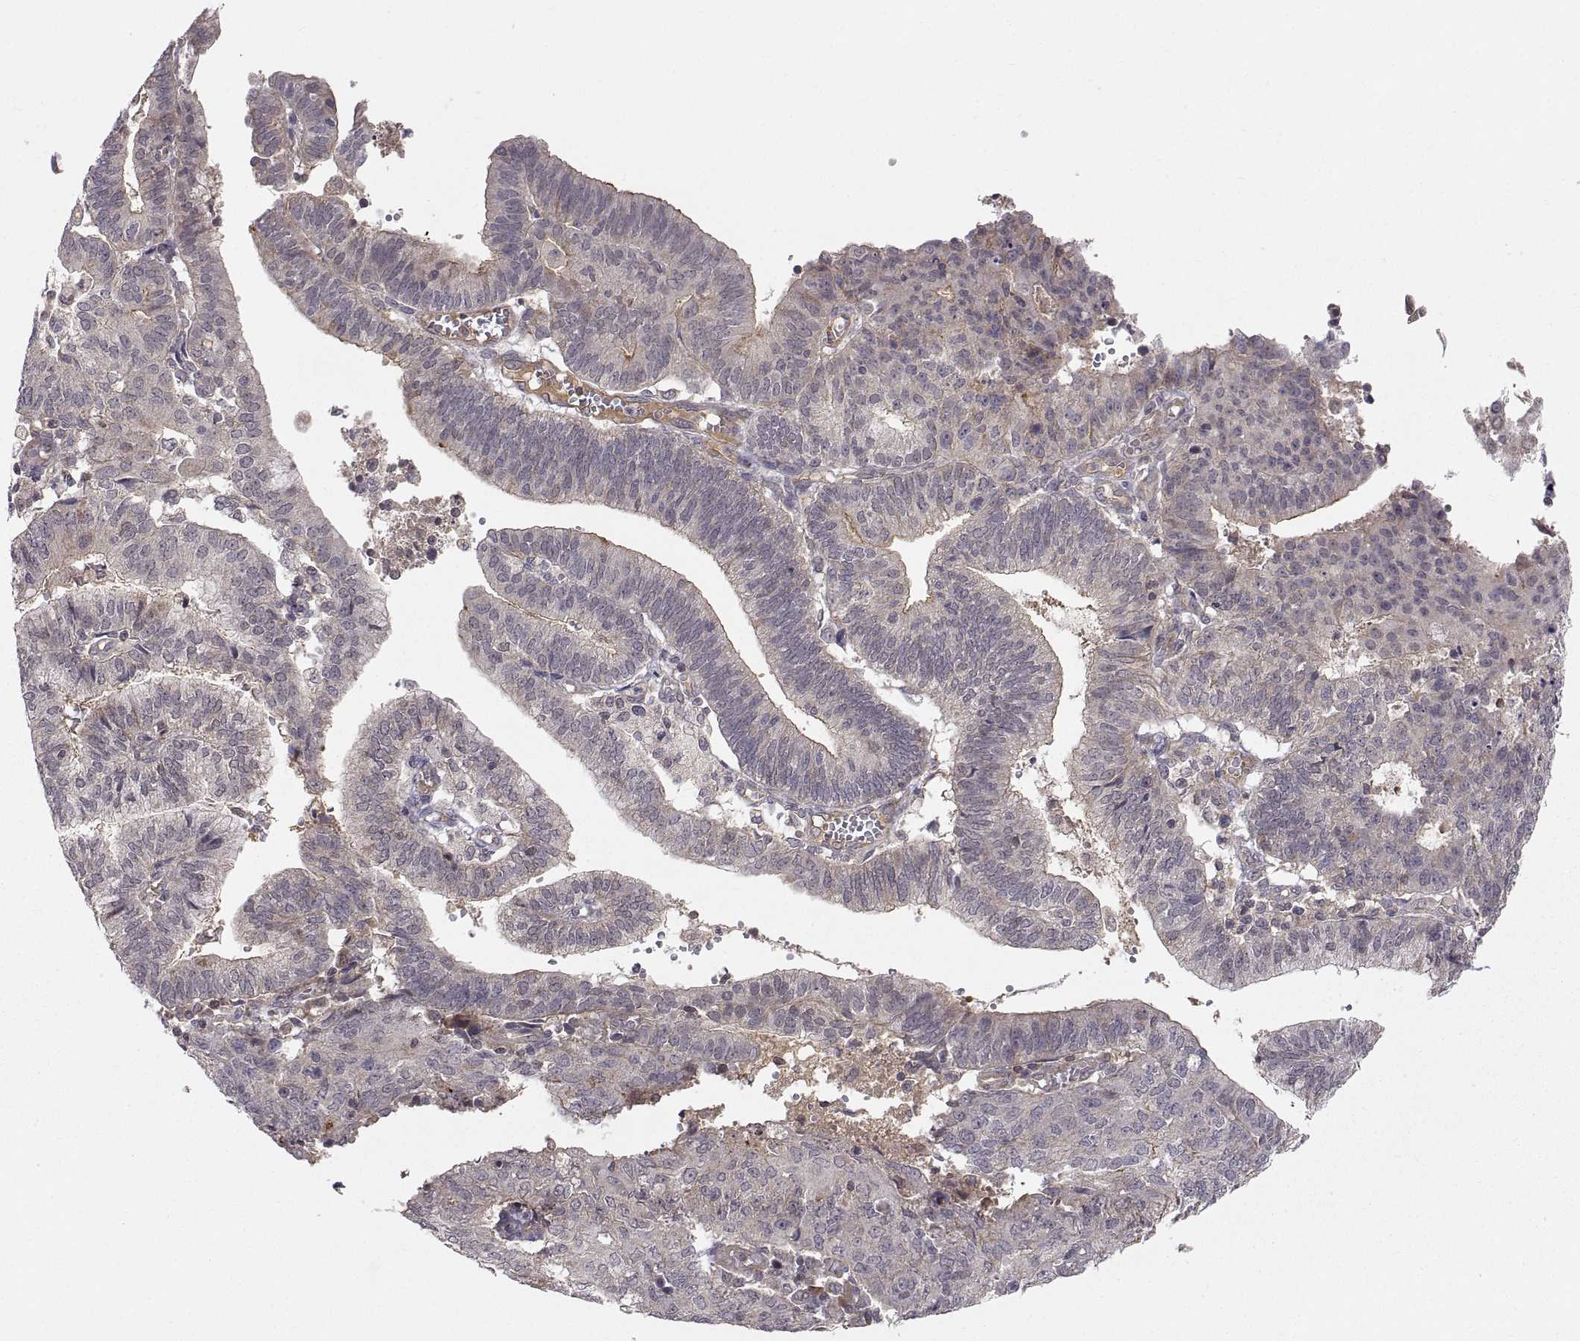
{"staining": {"intensity": "weak", "quantity": "<25%", "location": "cytoplasmic/membranous"}, "tissue": "endometrial cancer", "cell_type": "Tumor cells", "image_type": "cancer", "snomed": [{"axis": "morphology", "description": "Adenocarcinoma, NOS"}, {"axis": "topography", "description": "Endometrium"}], "caption": "A high-resolution micrograph shows immunohistochemistry (IHC) staining of endometrial cancer (adenocarcinoma), which displays no significant positivity in tumor cells.", "gene": "ABL2", "patient": {"sex": "female", "age": 82}}